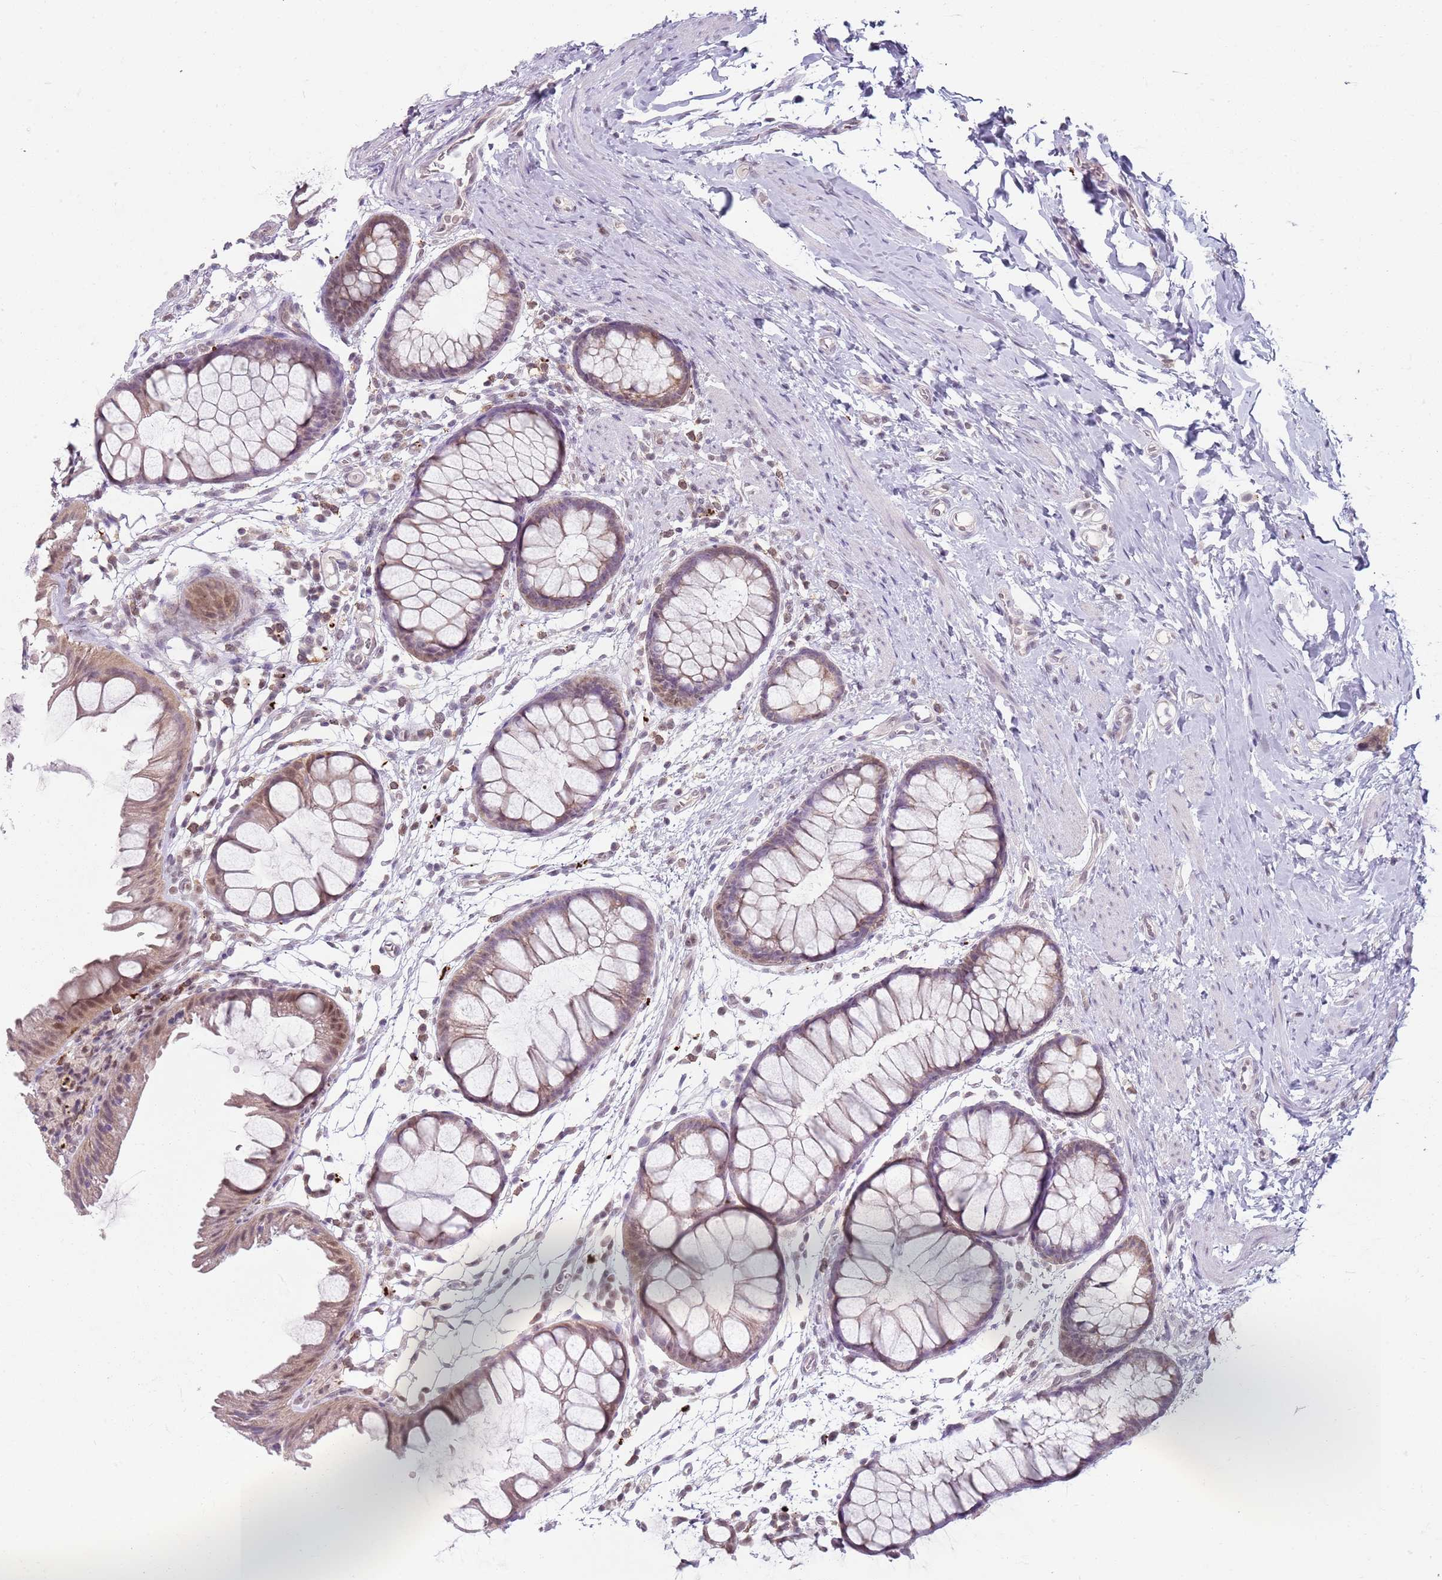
{"staining": {"intensity": "negative", "quantity": "none", "location": "none"}, "tissue": "colon", "cell_type": "Endothelial cells", "image_type": "normal", "snomed": [{"axis": "morphology", "description": "Normal tissue, NOS"}, {"axis": "topography", "description": "Colon"}], "caption": "A high-resolution micrograph shows immunohistochemistry (IHC) staining of unremarkable colon, which shows no significant staining in endothelial cells. Brightfield microscopy of IHC stained with DAB (3,3'-diaminobenzidine) (brown) and hematoxylin (blue), captured at high magnification.", "gene": "SMARCAL1", "patient": {"sex": "female", "age": 62}}